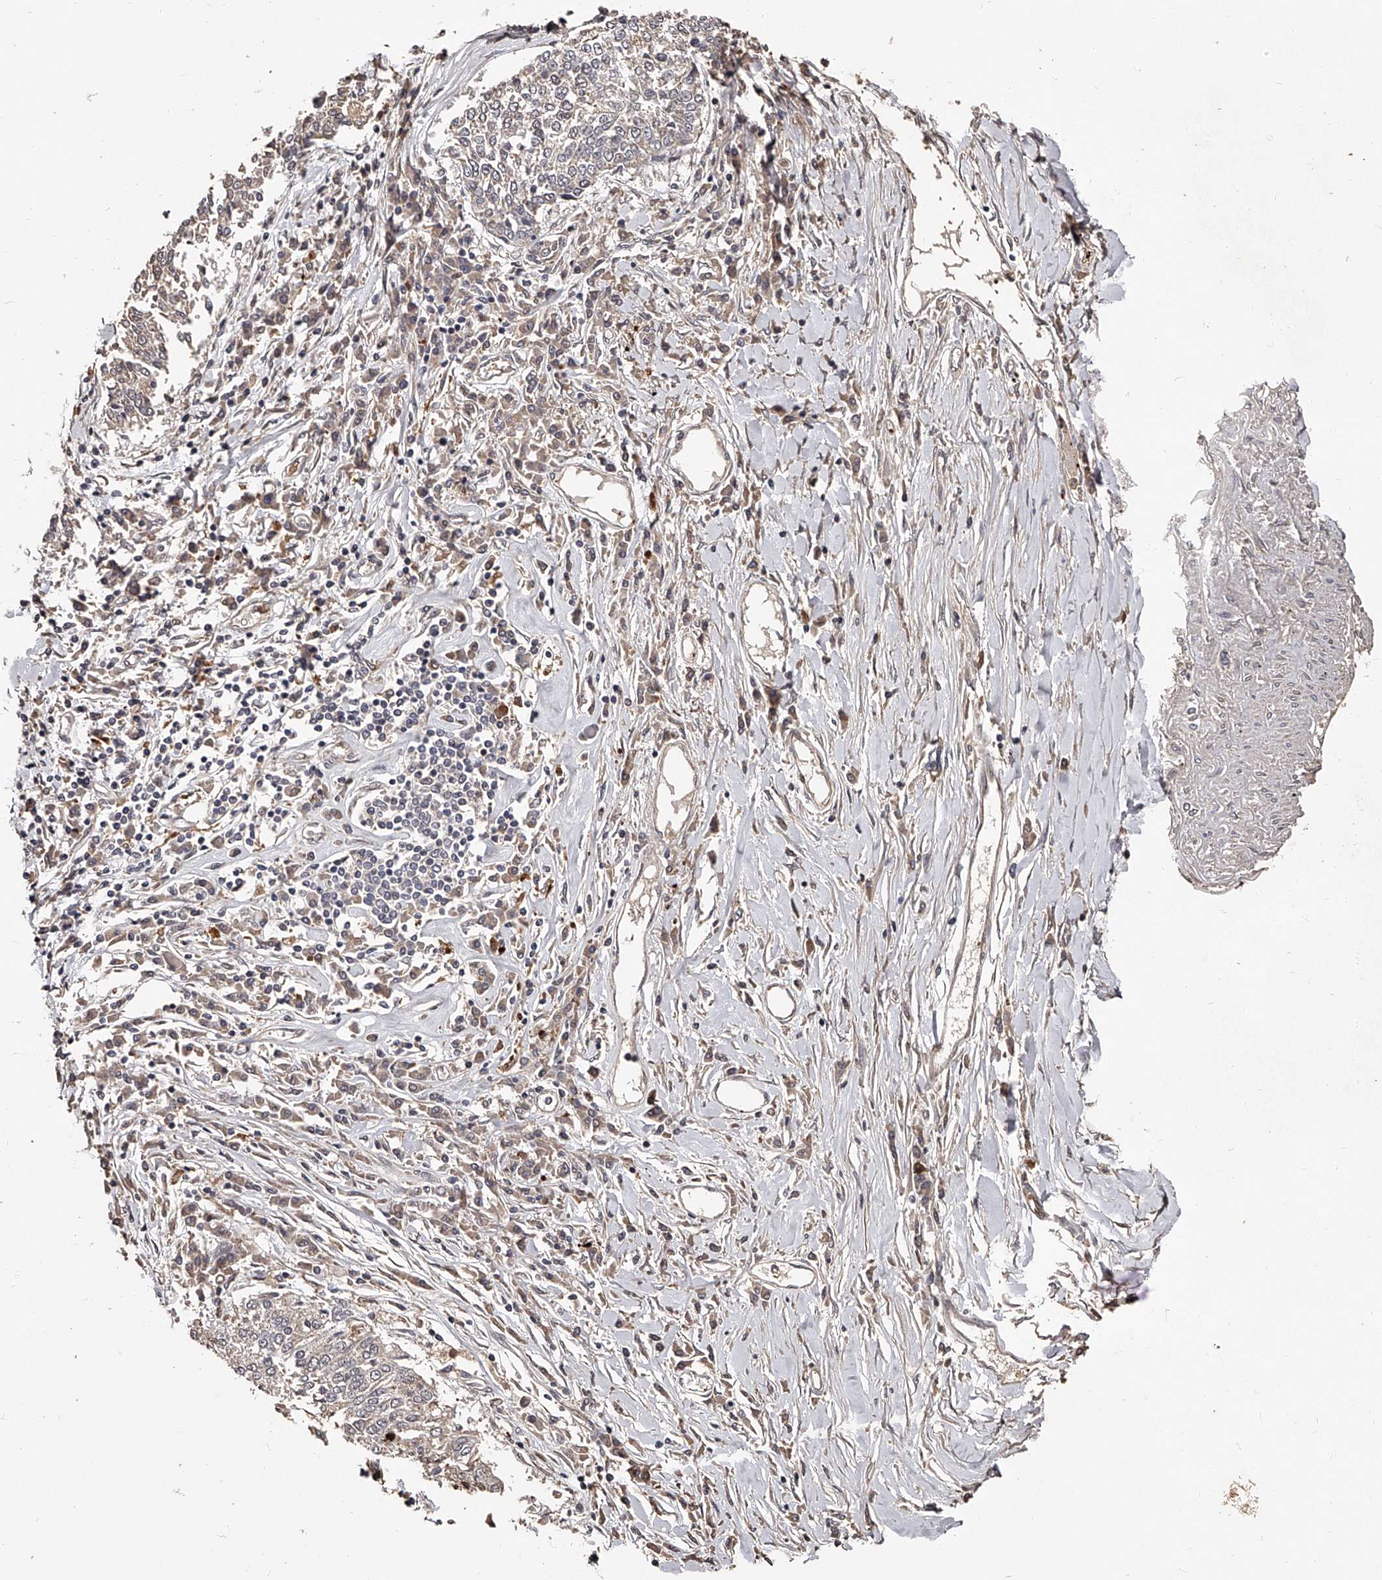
{"staining": {"intensity": "negative", "quantity": "none", "location": "none"}, "tissue": "lung cancer", "cell_type": "Tumor cells", "image_type": "cancer", "snomed": [{"axis": "morphology", "description": "Normal tissue, NOS"}, {"axis": "morphology", "description": "Squamous cell carcinoma, NOS"}, {"axis": "topography", "description": "Cartilage tissue"}, {"axis": "topography", "description": "Bronchus"}, {"axis": "topography", "description": "Lung"}, {"axis": "topography", "description": "Peripheral nerve tissue"}], "caption": "Immunohistochemistry of human squamous cell carcinoma (lung) displays no staining in tumor cells.", "gene": "URGCP", "patient": {"sex": "female", "age": 49}}